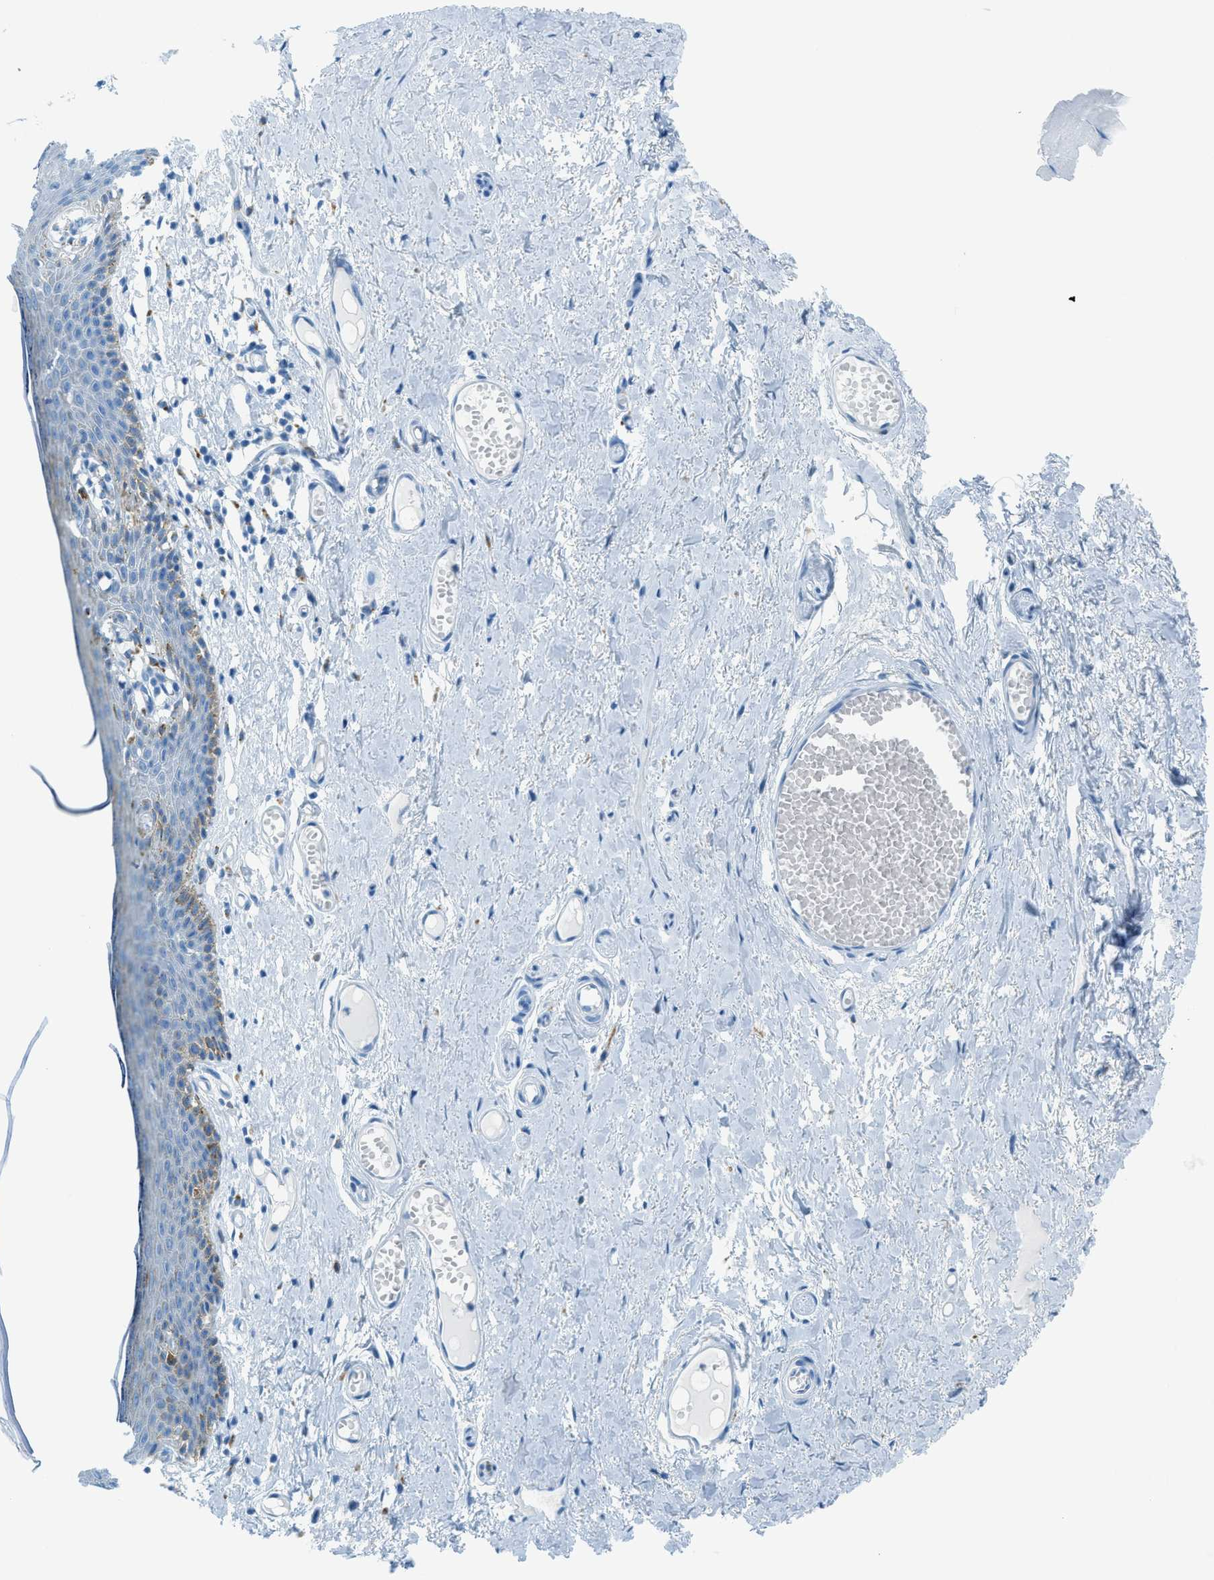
{"staining": {"intensity": "weak", "quantity": "<25%", "location": "cytoplasmic/membranous"}, "tissue": "skin", "cell_type": "Epidermal cells", "image_type": "normal", "snomed": [{"axis": "morphology", "description": "Normal tissue, NOS"}, {"axis": "topography", "description": "Adipose tissue"}, {"axis": "topography", "description": "Vascular tissue"}, {"axis": "topography", "description": "Anal"}, {"axis": "topography", "description": "Peripheral nerve tissue"}], "caption": "Histopathology image shows no significant protein expression in epidermal cells of normal skin. The staining is performed using DAB (3,3'-diaminobenzidine) brown chromogen with nuclei counter-stained in using hematoxylin.", "gene": "C21orf62", "patient": {"sex": "female", "age": 54}}